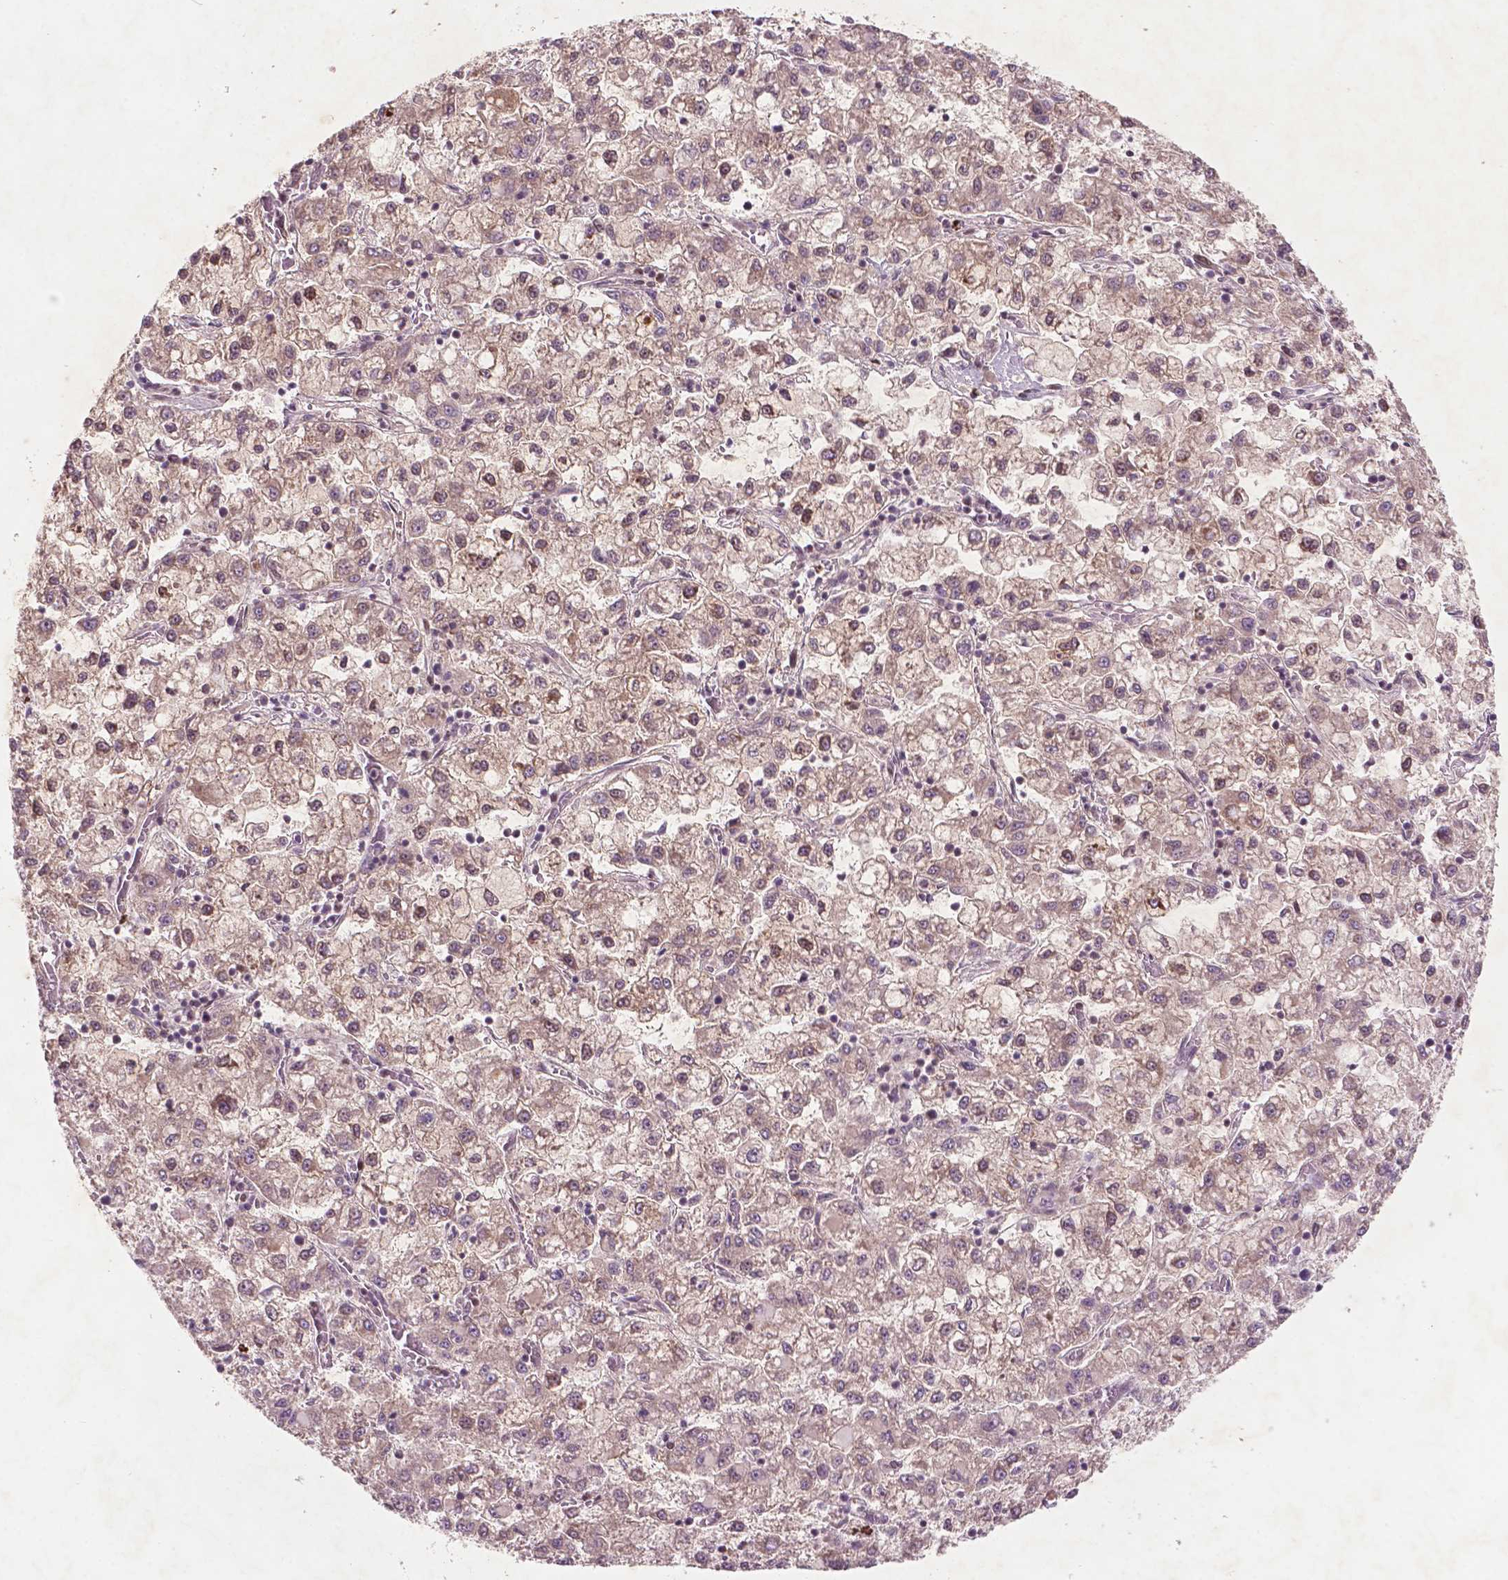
{"staining": {"intensity": "moderate", "quantity": "25%-75%", "location": "cytoplasmic/membranous"}, "tissue": "liver cancer", "cell_type": "Tumor cells", "image_type": "cancer", "snomed": [{"axis": "morphology", "description": "Carcinoma, Hepatocellular, NOS"}, {"axis": "topography", "description": "Liver"}], "caption": "Hepatocellular carcinoma (liver) was stained to show a protein in brown. There is medium levels of moderate cytoplasmic/membranous positivity in approximately 25%-75% of tumor cells. Using DAB (3,3'-diaminobenzidine) (brown) and hematoxylin (blue) stains, captured at high magnification using brightfield microscopy.", "gene": "NFAT5", "patient": {"sex": "male", "age": 40}}